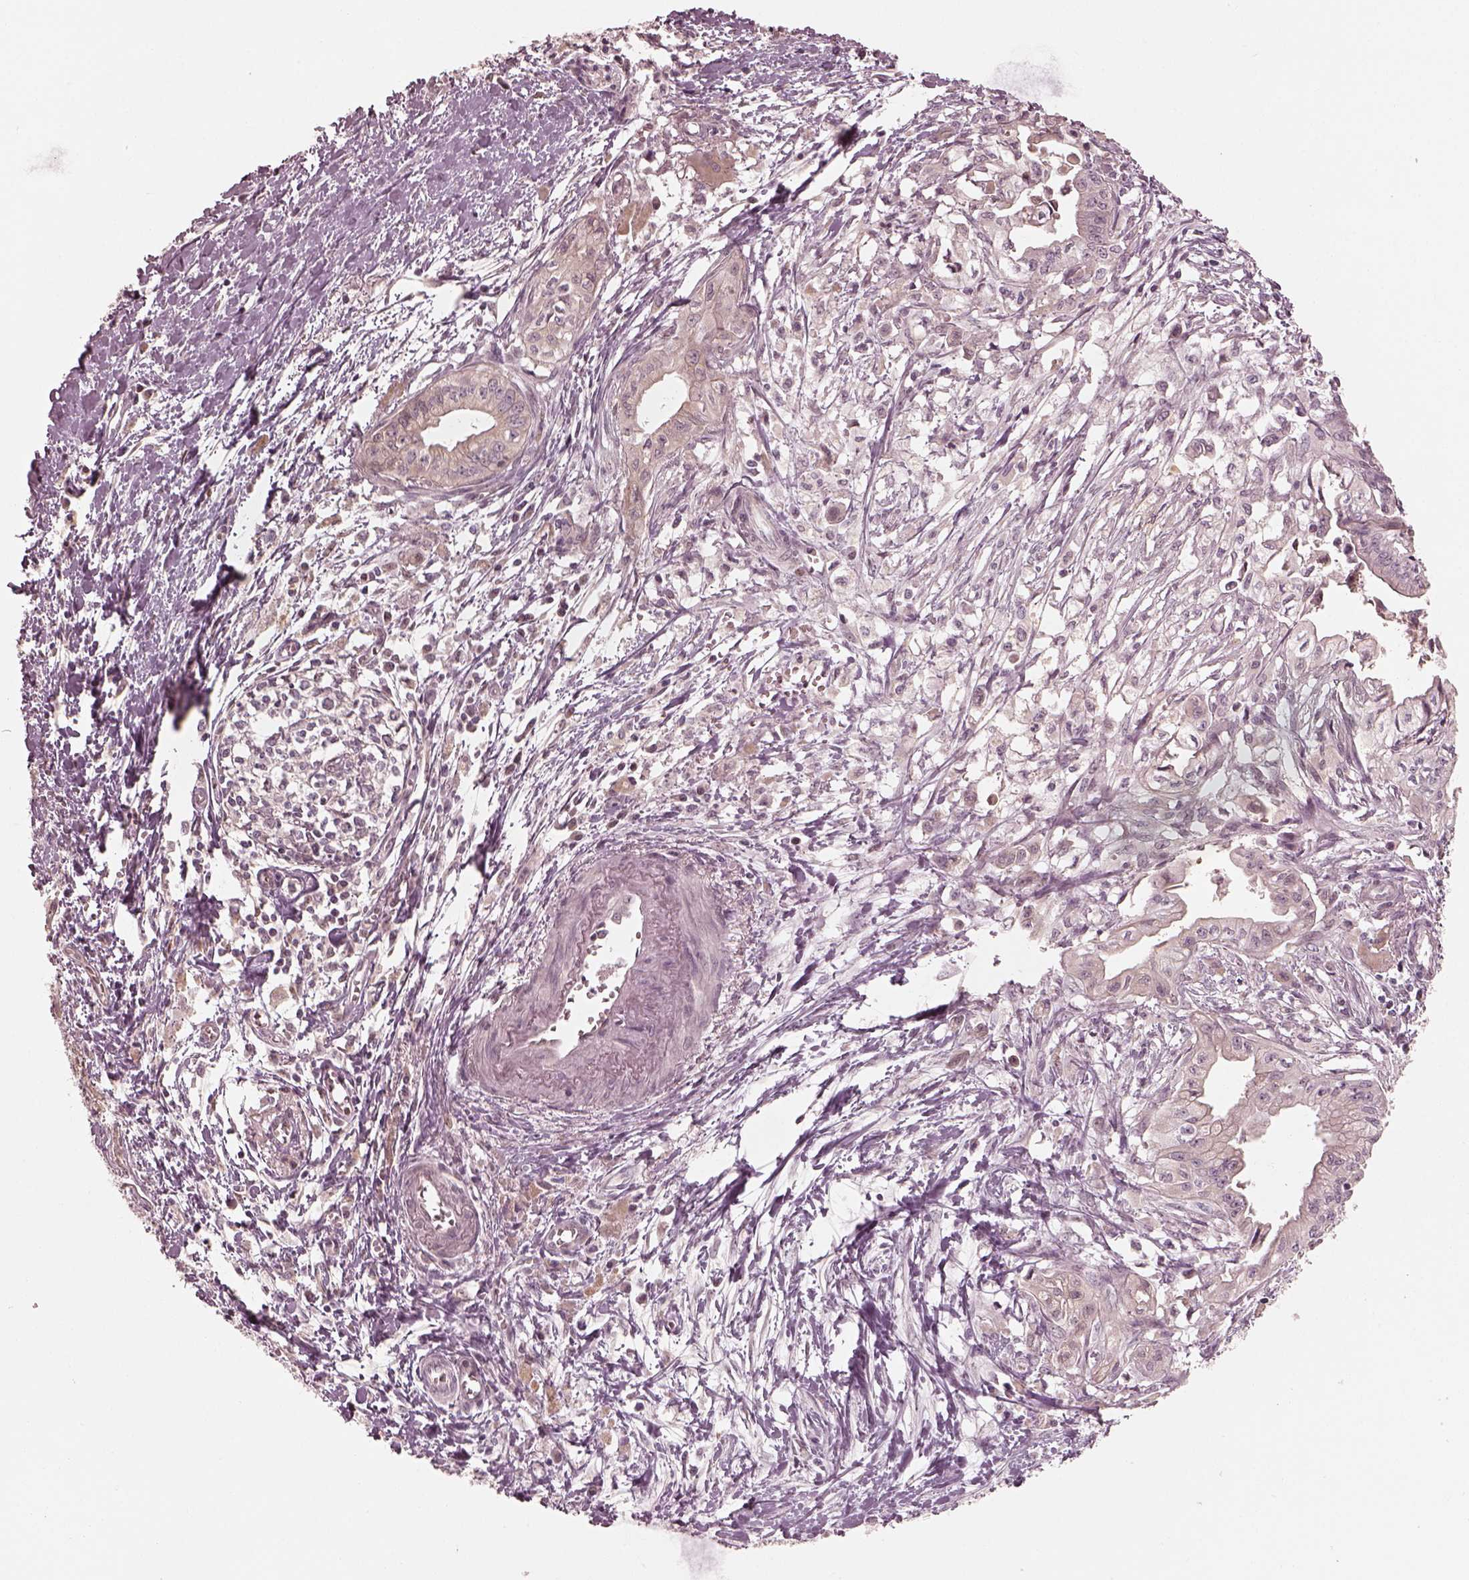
{"staining": {"intensity": "negative", "quantity": "none", "location": "none"}, "tissue": "pancreatic cancer", "cell_type": "Tumor cells", "image_type": "cancer", "snomed": [{"axis": "morphology", "description": "Adenocarcinoma, NOS"}, {"axis": "topography", "description": "Pancreas"}], "caption": "IHC histopathology image of human pancreatic cancer stained for a protein (brown), which reveals no staining in tumor cells.", "gene": "IQCB1", "patient": {"sex": "female", "age": 61}}